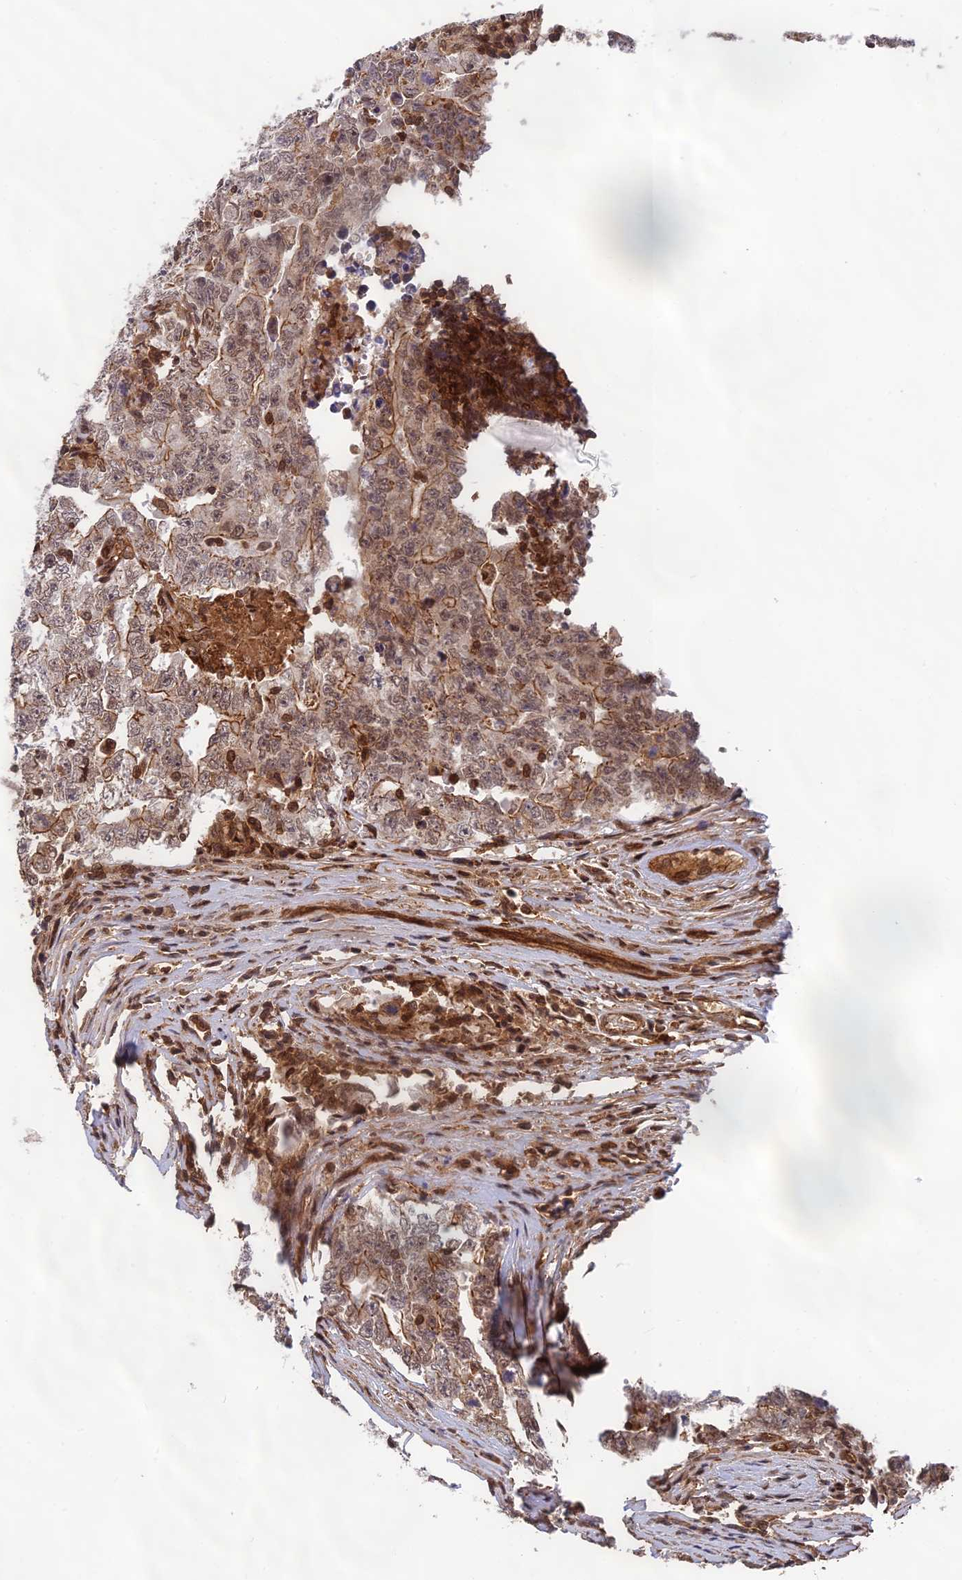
{"staining": {"intensity": "moderate", "quantity": "25%-75%", "location": "cytoplasmic/membranous,nuclear"}, "tissue": "testis cancer", "cell_type": "Tumor cells", "image_type": "cancer", "snomed": [{"axis": "morphology", "description": "Carcinoma, Embryonal, NOS"}, {"axis": "topography", "description": "Testis"}], "caption": "The immunohistochemical stain shows moderate cytoplasmic/membranous and nuclear staining in tumor cells of testis cancer (embryonal carcinoma) tissue. The staining was performed using DAB, with brown indicating positive protein expression. Nuclei are stained blue with hematoxylin.", "gene": "OSBPL1A", "patient": {"sex": "male", "age": 26}}